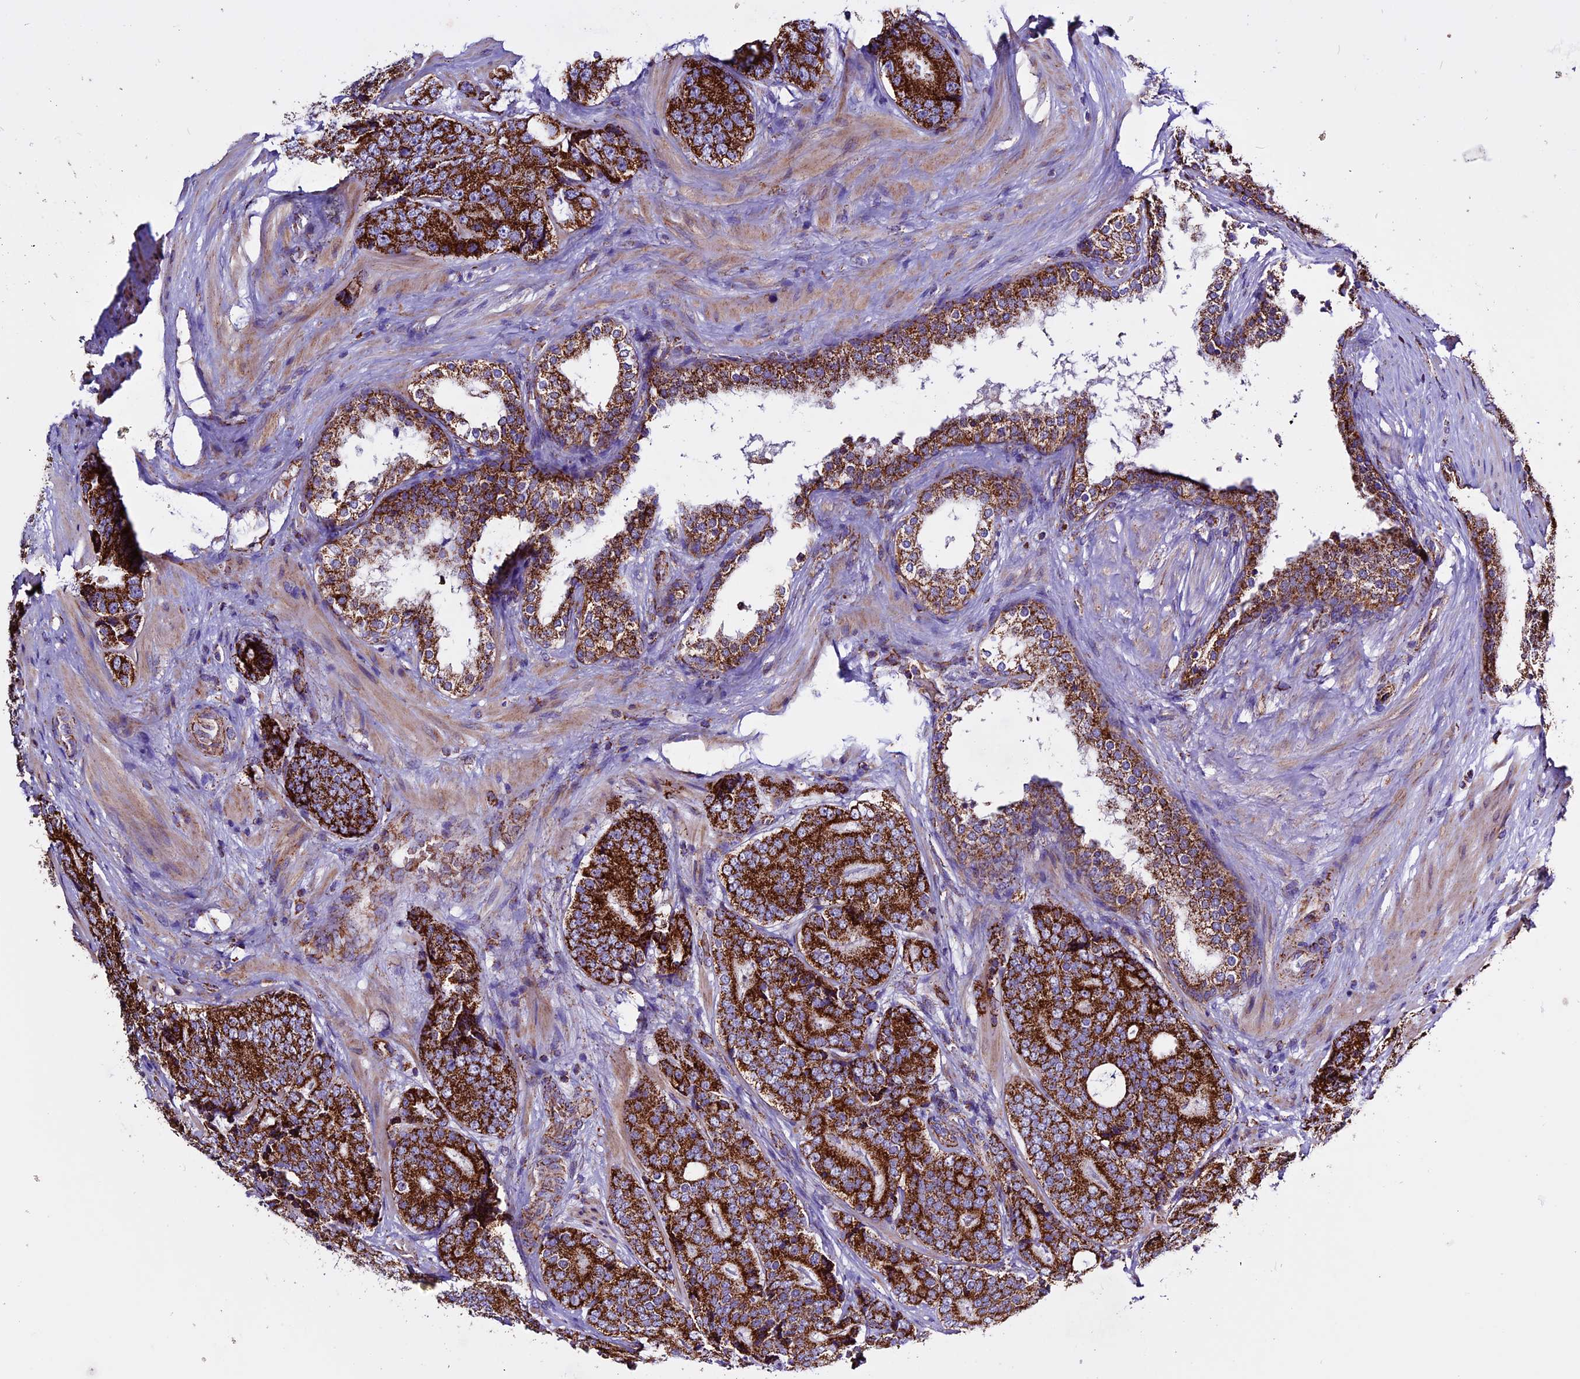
{"staining": {"intensity": "strong", "quantity": ">75%", "location": "cytoplasmic/membranous"}, "tissue": "prostate cancer", "cell_type": "Tumor cells", "image_type": "cancer", "snomed": [{"axis": "morphology", "description": "Adenocarcinoma, High grade"}, {"axis": "topography", "description": "Prostate"}], "caption": "Immunohistochemistry of adenocarcinoma (high-grade) (prostate) displays high levels of strong cytoplasmic/membranous positivity in approximately >75% of tumor cells.", "gene": "CX3CL1", "patient": {"sex": "male", "age": 56}}